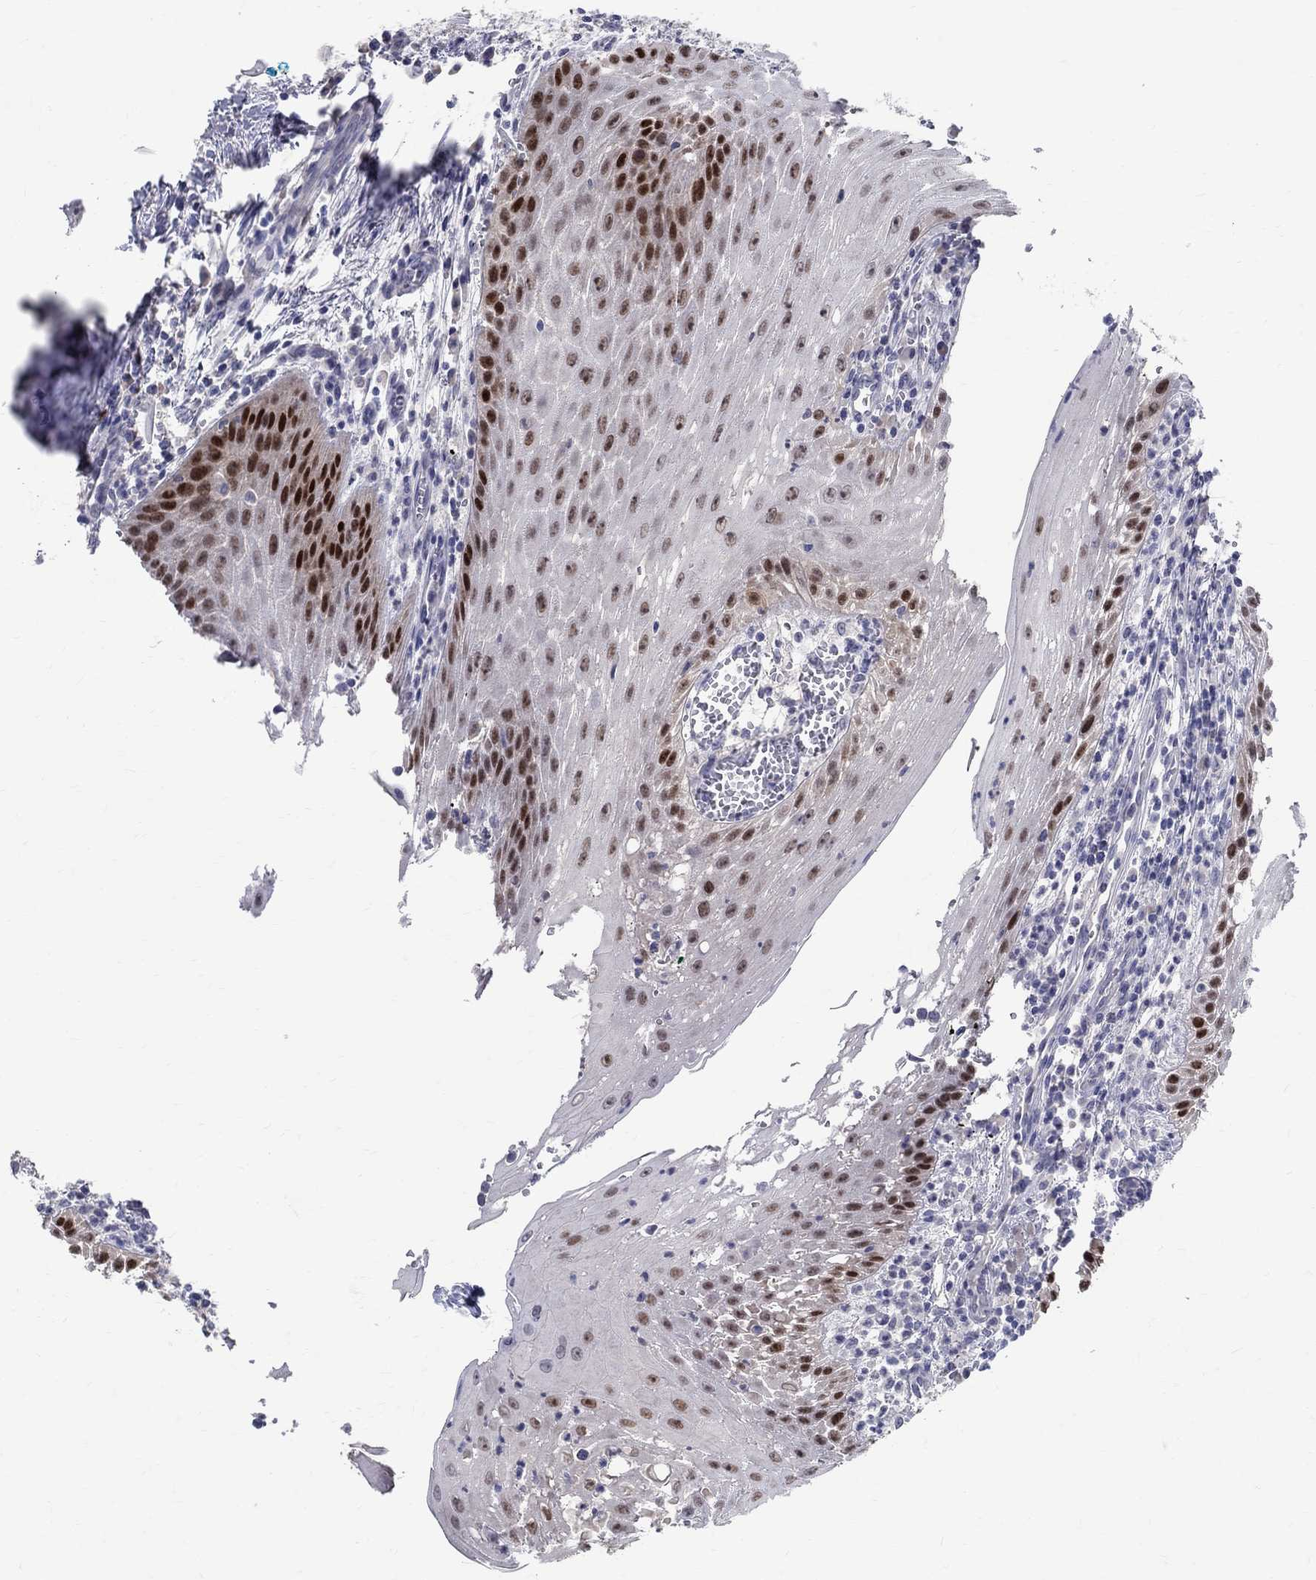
{"staining": {"intensity": "strong", "quantity": "<25%", "location": "nuclear"}, "tissue": "head and neck cancer", "cell_type": "Tumor cells", "image_type": "cancer", "snomed": [{"axis": "morphology", "description": "Squamous cell carcinoma, NOS"}, {"axis": "topography", "description": "Oral tissue"}, {"axis": "topography", "description": "Head-Neck"}], "caption": "Immunohistochemical staining of human head and neck cancer reveals medium levels of strong nuclear protein staining in approximately <25% of tumor cells.", "gene": "SOX2", "patient": {"sex": "male", "age": 58}}